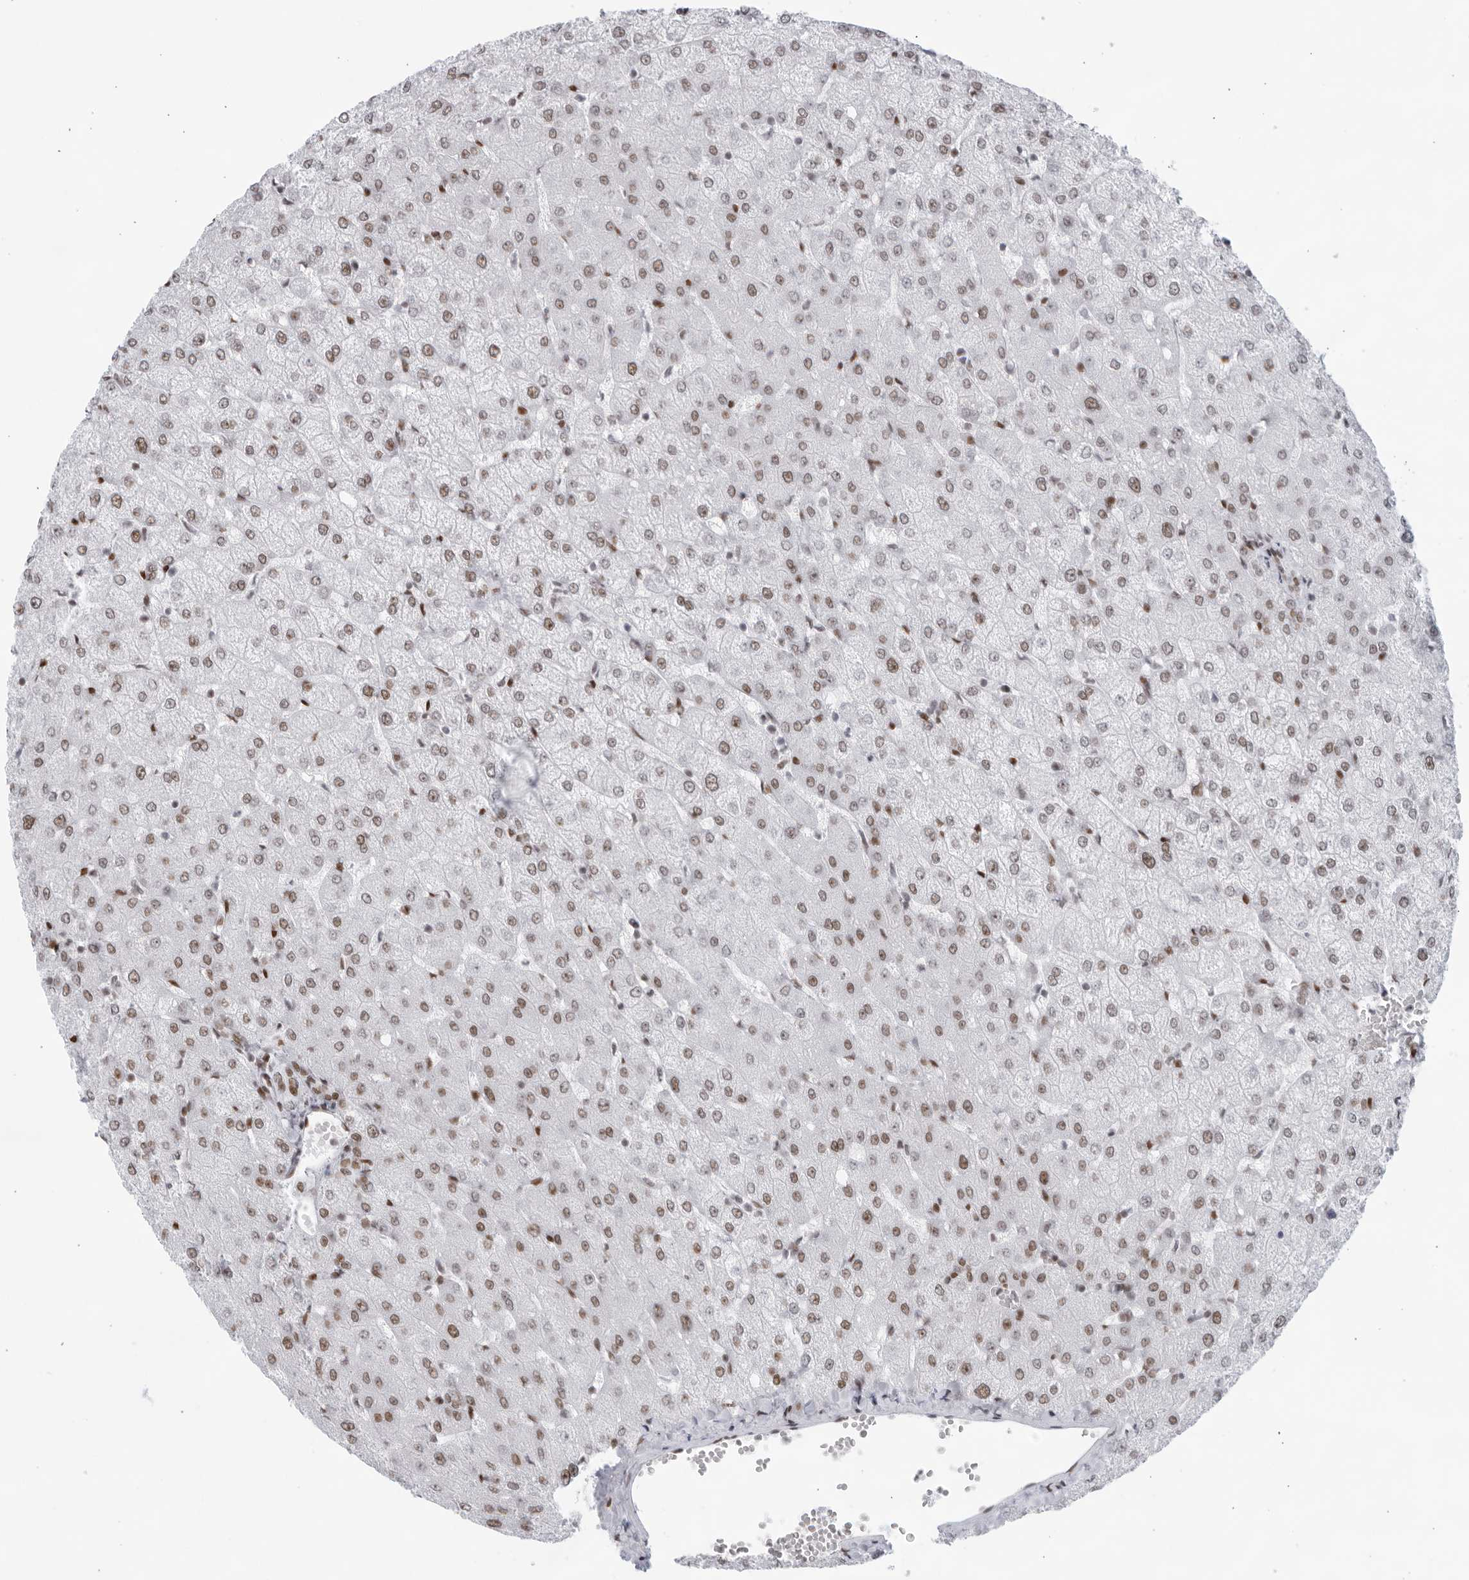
{"staining": {"intensity": "moderate", "quantity": ">75%", "location": "nuclear"}, "tissue": "liver", "cell_type": "Cholangiocytes", "image_type": "normal", "snomed": [{"axis": "morphology", "description": "Normal tissue, NOS"}, {"axis": "topography", "description": "Liver"}], "caption": "Protein expression analysis of unremarkable human liver reveals moderate nuclear staining in about >75% of cholangiocytes. (DAB (3,3'-diaminobenzidine) IHC with brightfield microscopy, high magnification).", "gene": "HP1BP3", "patient": {"sex": "female", "age": 54}}